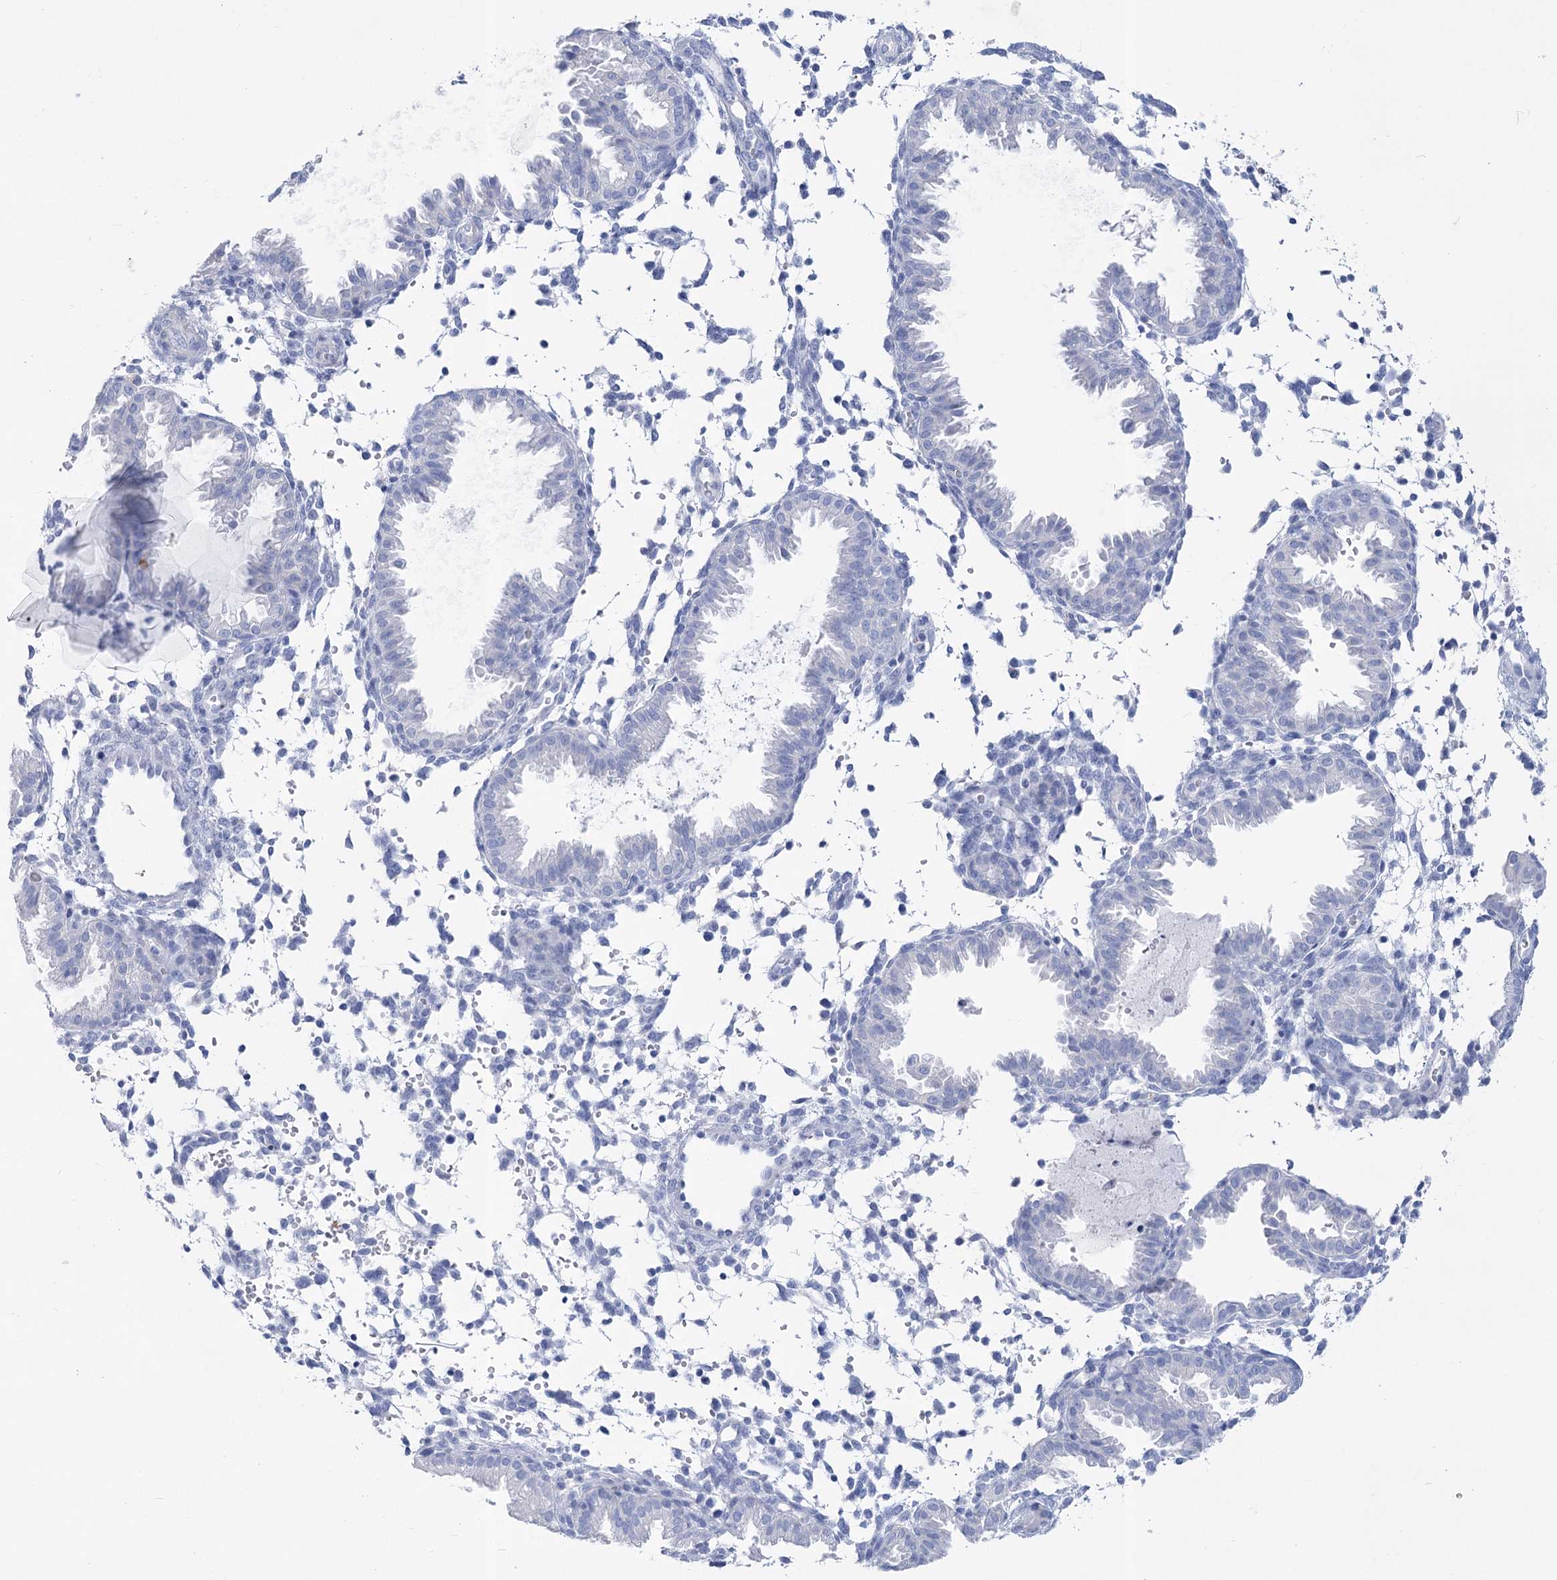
{"staining": {"intensity": "negative", "quantity": "none", "location": "none"}, "tissue": "endometrium", "cell_type": "Cells in endometrial stroma", "image_type": "normal", "snomed": [{"axis": "morphology", "description": "Normal tissue, NOS"}, {"axis": "topography", "description": "Endometrium"}], "caption": "This is a micrograph of immunohistochemistry (IHC) staining of unremarkable endometrium, which shows no staining in cells in endometrial stroma. (Stains: DAB immunohistochemistry with hematoxylin counter stain, Microscopy: brightfield microscopy at high magnification).", "gene": "PCDHA1", "patient": {"sex": "female", "age": 33}}